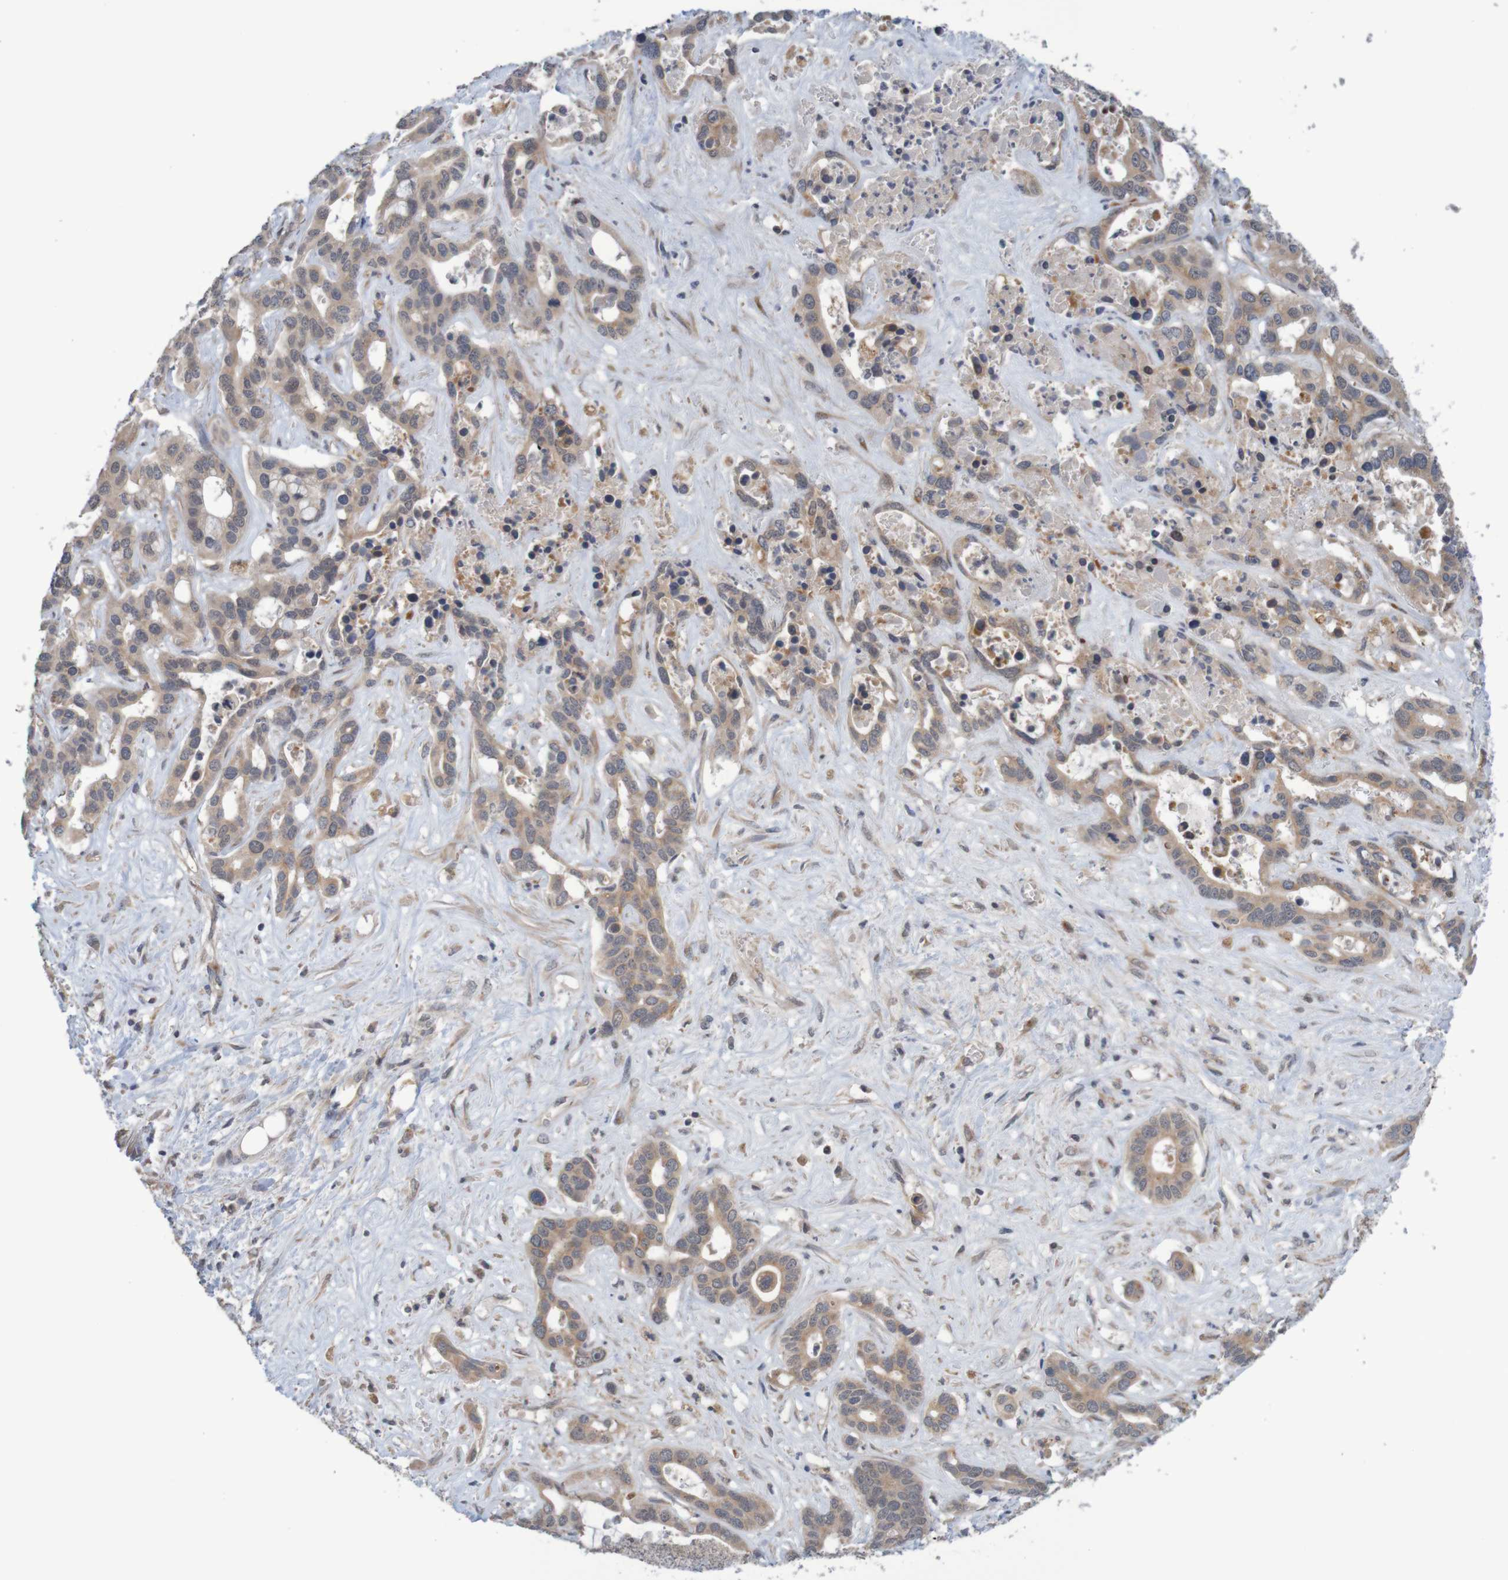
{"staining": {"intensity": "weak", "quantity": ">75%", "location": "cytoplasmic/membranous"}, "tissue": "liver cancer", "cell_type": "Tumor cells", "image_type": "cancer", "snomed": [{"axis": "morphology", "description": "Cholangiocarcinoma"}, {"axis": "topography", "description": "Liver"}], "caption": "Protein positivity by immunohistochemistry shows weak cytoplasmic/membranous staining in approximately >75% of tumor cells in liver cholangiocarcinoma.", "gene": "ANKK1", "patient": {"sex": "female", "age": 65}}